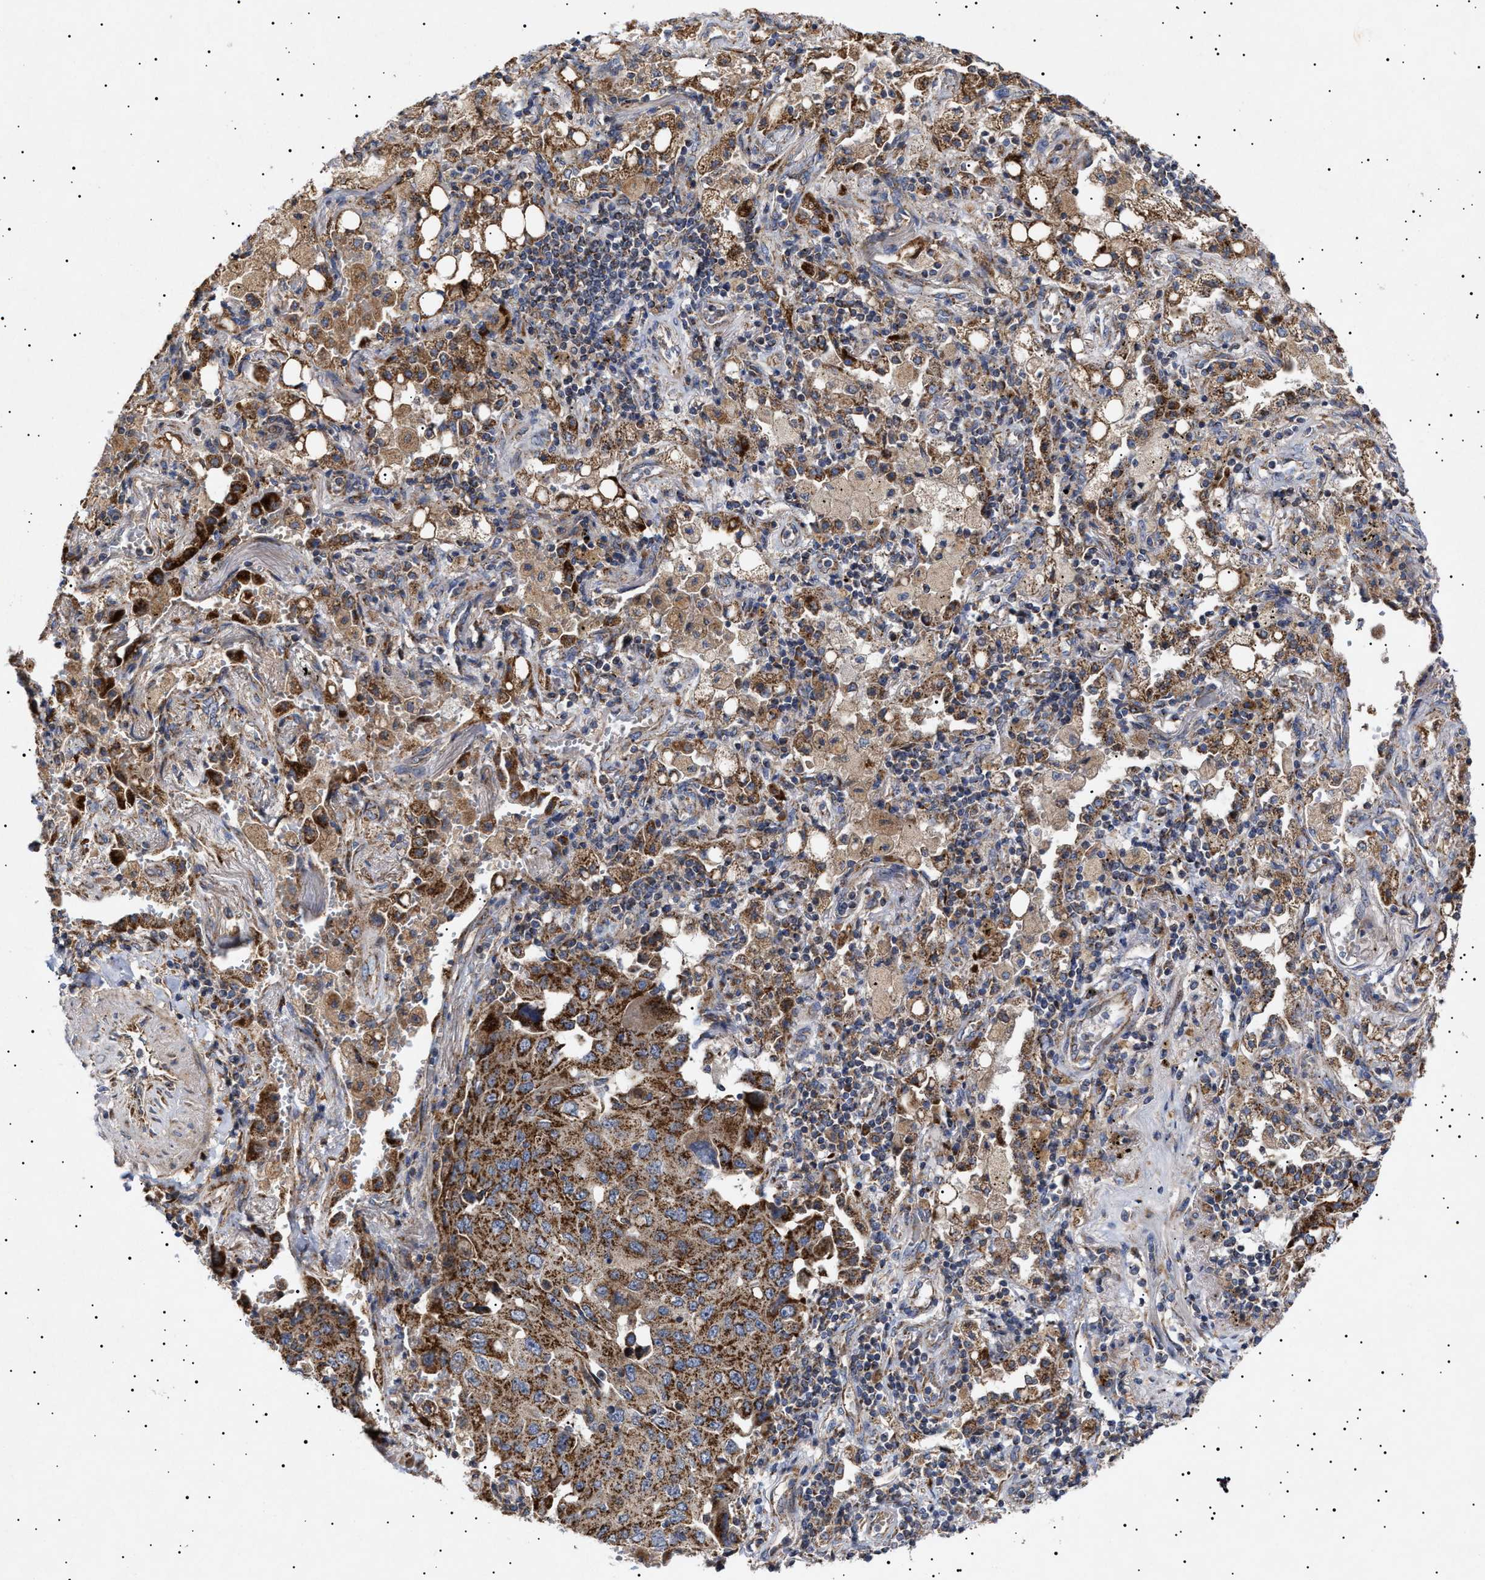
{"staining": {"intensity": "strong", "quantity": ">75%", "location": "cytoplasmic/membranous"}, "tissue": "lung cancer", "cell_type": "Tumor cells", "image_type": "cancer", "snomed": [{"axis": "morphology", "description": "Adenocarcinoma, NOS"}, {"axis": "topography", "description": "Lung"}], "caption": "Protein expression by immunohistochemistry demonstrates strong cytoplasmic/membranous staining in about >75% of tumor cells in adenocarcinoma (lung).", "gene": "MRPL10", "patient": {"sex": "female", "age": 65}}